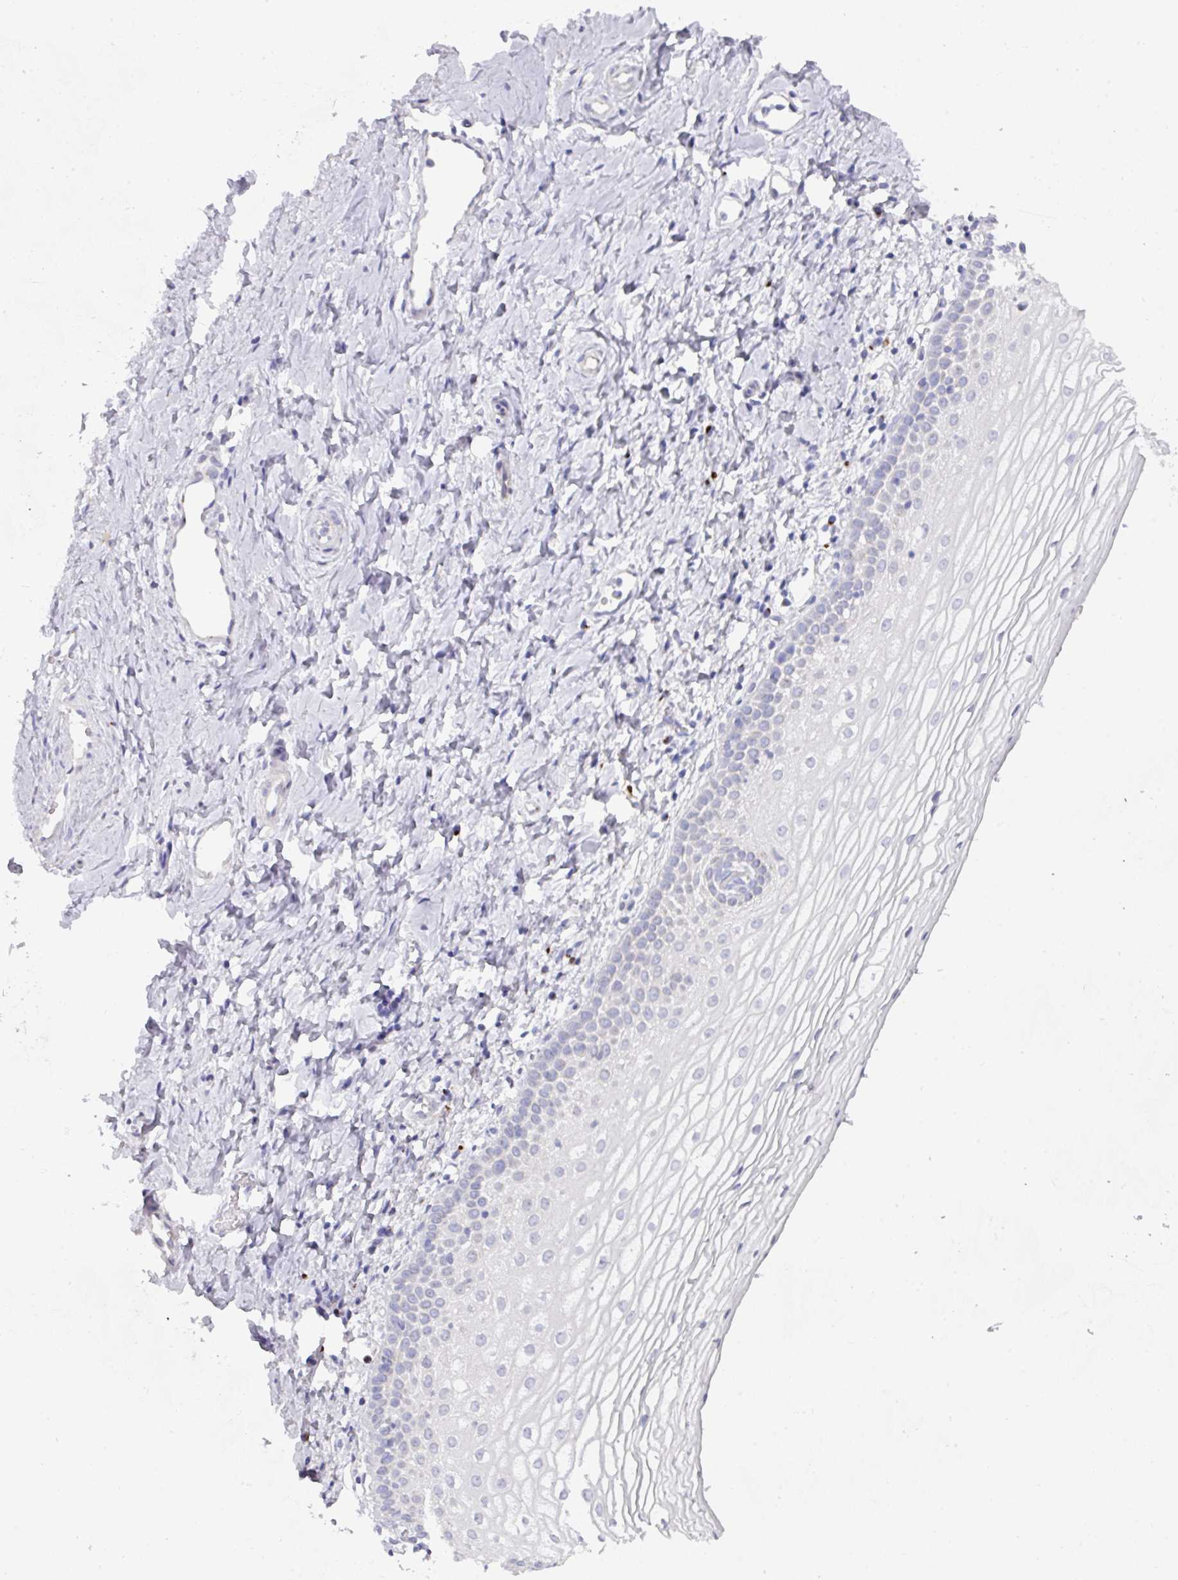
{"staining": {"intensity": "negative", "quantity": "none", "location": "none"}, "tissue": "vagina", "cell_type": "Squamous epithelial cells", "image_type": "normal", "snomed": [{"axis": "morphology", "description": "Normal tissue, NOS"}, {"axis": "topography", "description": "Vagina"}], "caption": "This photomicrograph is of unremarkable vagina stained with immunohistochemistry (IHC) to label a protein in brown with the nuclei are counter-stained blue. There is no staining in squamous epithelial cells.", "gene": "VKORC1L1", "patient": {"sex": "female", "age": 56}}